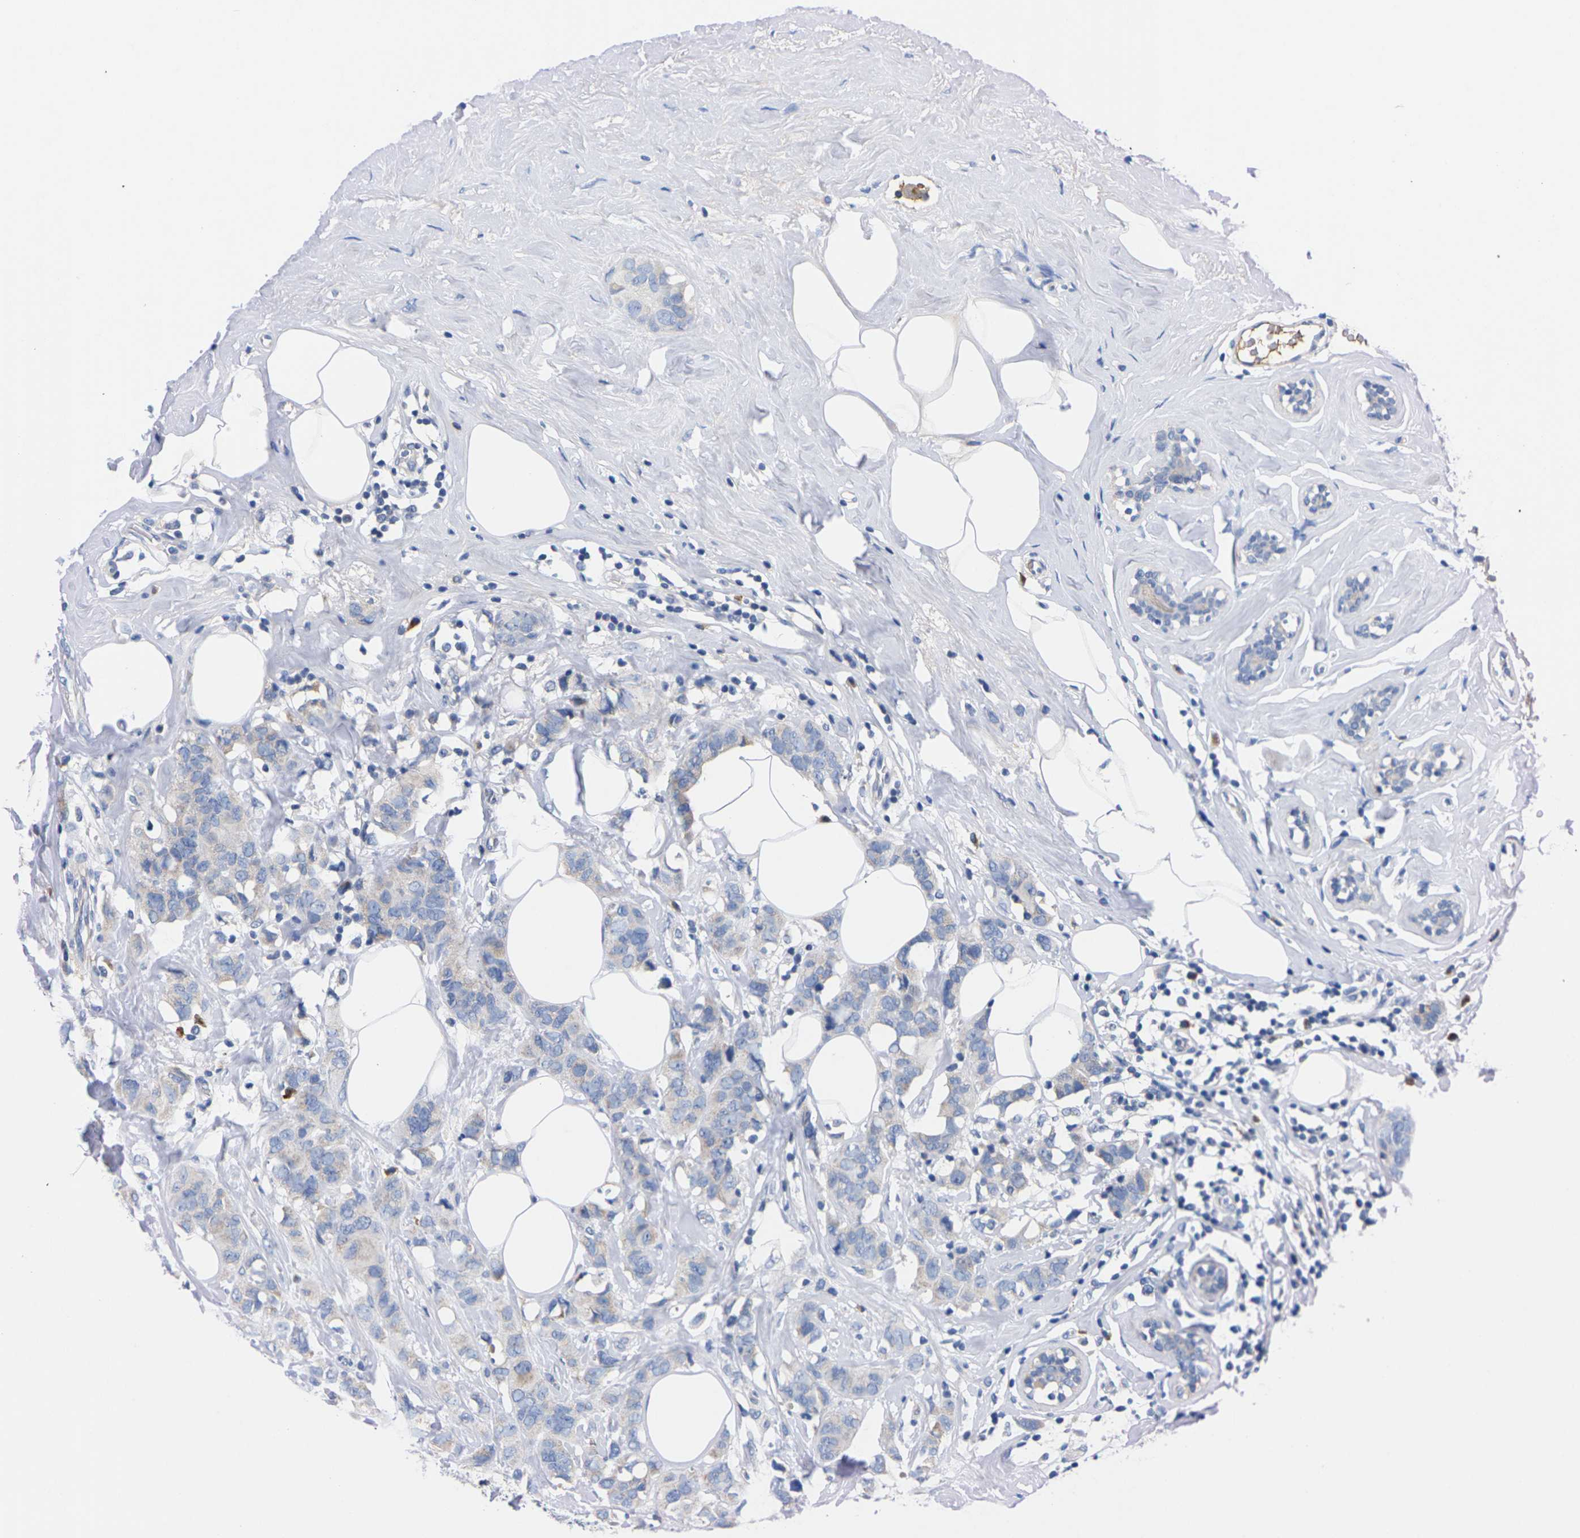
{"staining": {"intensity": "negative", "quantity": "none", "location": "none"}, "tissue": "breast cancer", "cell_type": "Tumor cells", "image_type": "cancer", "snomed": [{"axis": "morphology", "description": "Normal tissue, NOS"}, {"axis": "morphology", "description": "Duct carcinoma"}, {"axis": "topography", "description": "Breast"}], "caption": "IHC histopathology image of breast infiltrating ductal carcinoma stained for a protein (brown), which displays no positivity in tumor cells.", "gene": "FAM210A", "patient": {"sex": "female", "age": 50}}